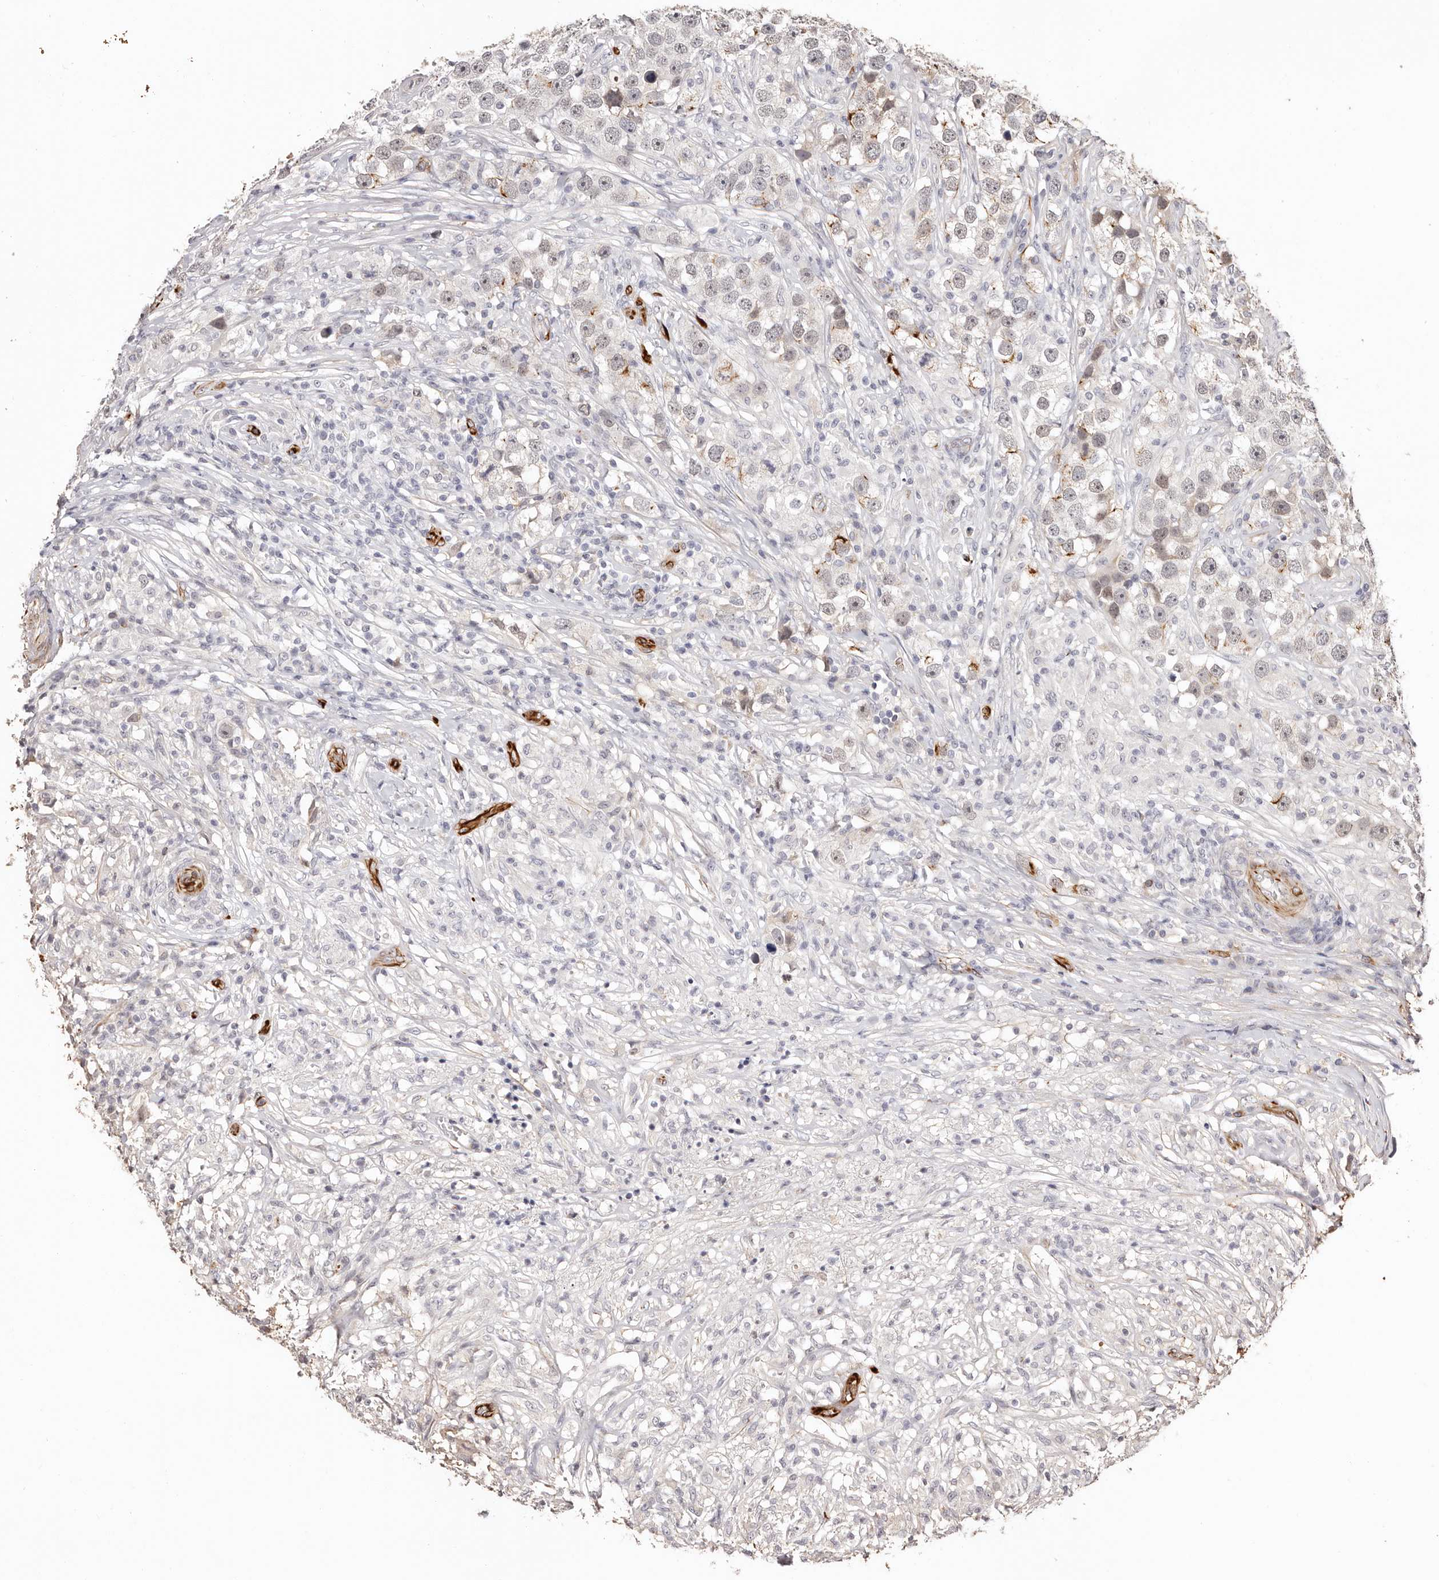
{"staining": {"intensity": "negative", "quantity": "none", "location": "none"}, "tissue": "testis cancer", "cell_type": "Tumor cells", "image_type": "cancer", "snomed": [{"axis": "morphology", "description": "Seminoma, NOS"}, {"axis": "topography", "description": "Testis"}], "caption": "Immunohistochemistry of testis cancer (seminoma) reveals no staining in tumor cells. The staining was performed using DAB (3,3'-diaminobenzidine) to visualize the protein expression in brown, while the nuclei were stained in blue with hematoxylin (Magnification: 20x).", "gene": "ZNF557", "patient": {"sex": "male", "age": 49}}